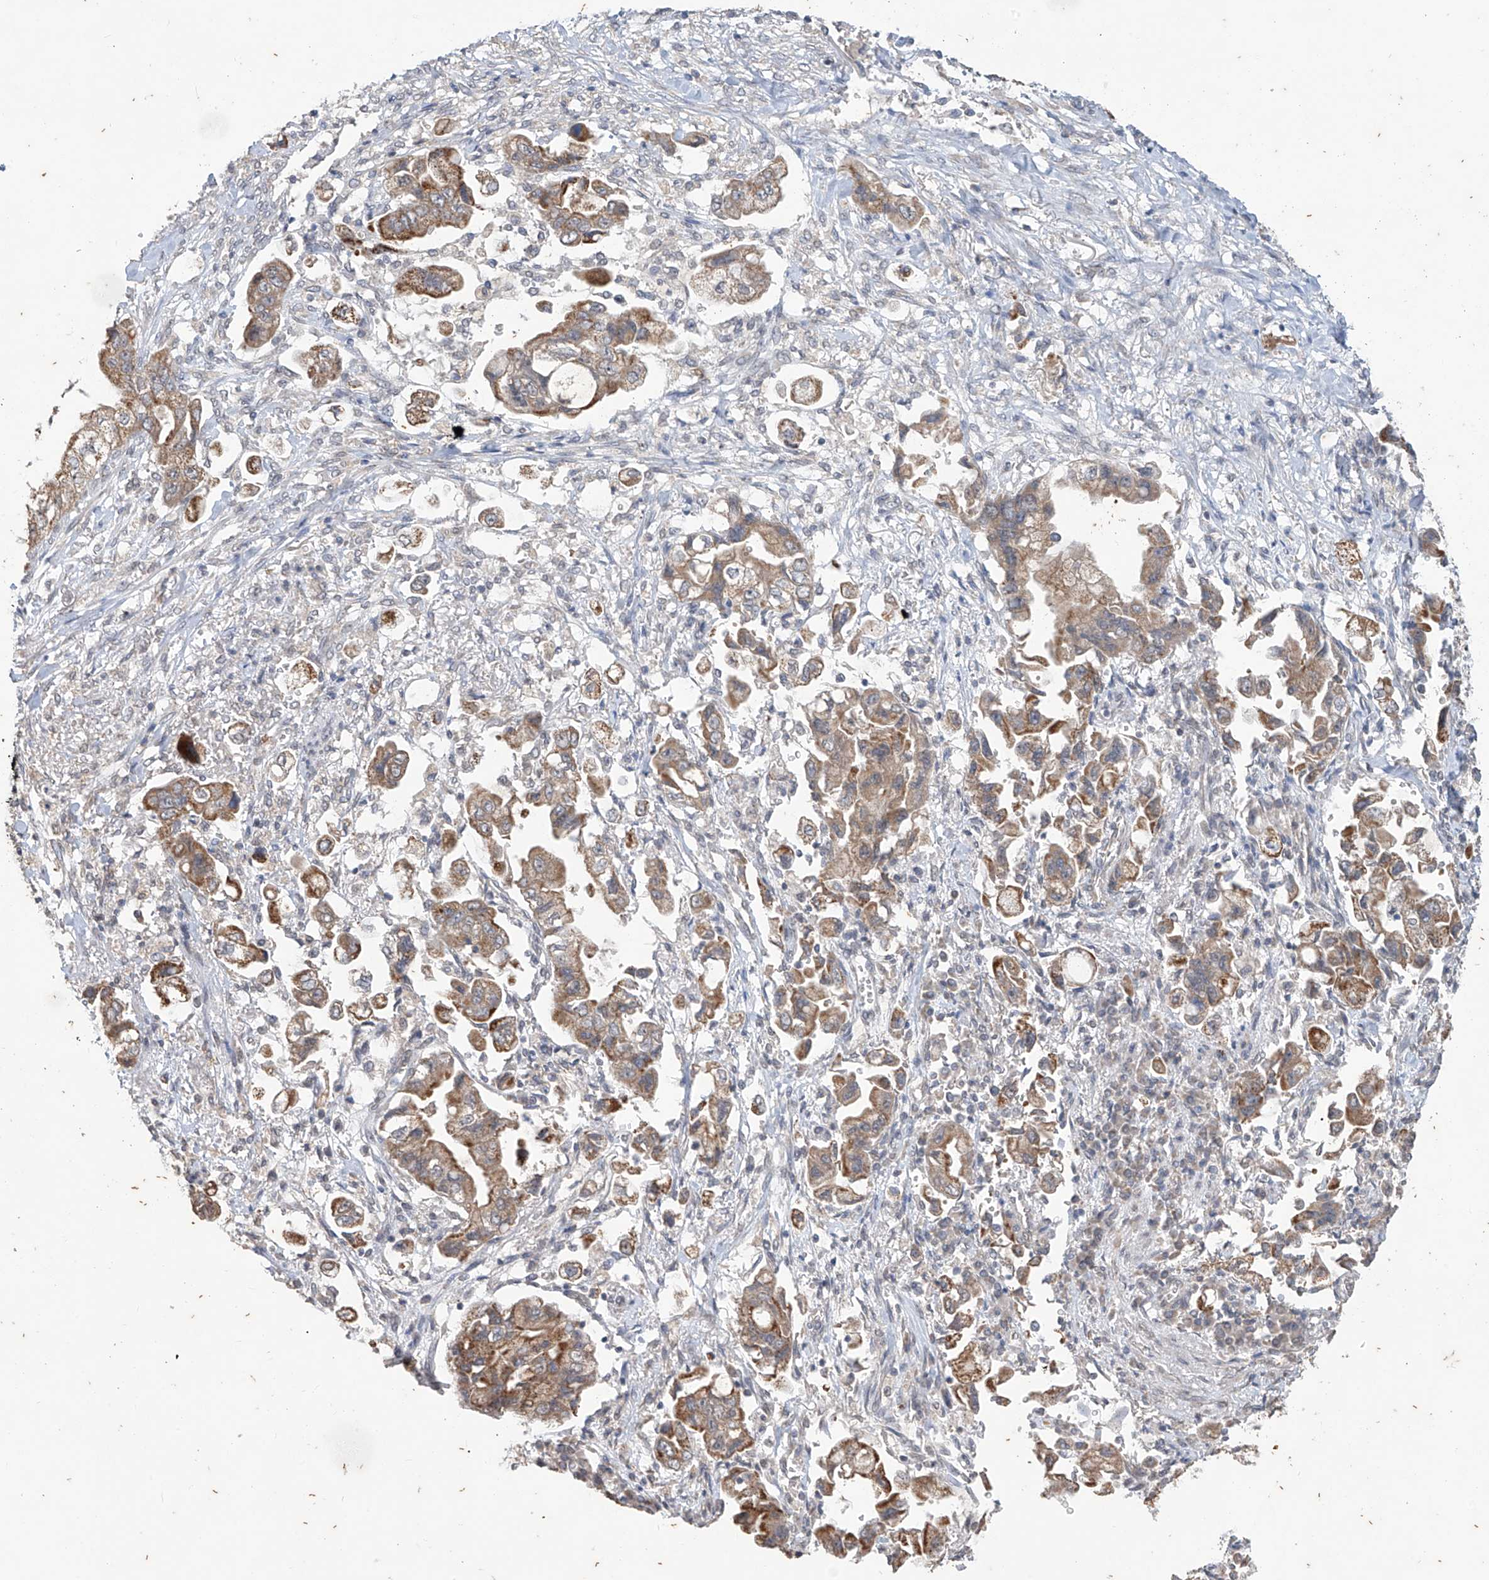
{"staining": {"intensity": "moderate", "quantity": ">75%", "location": "cytoplasmic/membranous"}, "tissue": "stomach cancer", "cell_type": "Tumor cells", "image_type": "cancer", "snomed": [{"axis": "morphology", "description": "Adenocarcinoma, NOS"}, {"axis": "topography", "description": "Stomach"}], "caption": "Immunohistochemistry (IHC) (DAB (3,3'-diaminobenzidine)) staining of human stomach adenocarcinoma exhibits moderate cytoplasmic/membranous protein staining in approximately >75% of tumor cells. (DAB = brown stain, brightfield microscopy at high magnification).", "gene": "MTUS2", "patient": {"sex": "male", "age": 62}}